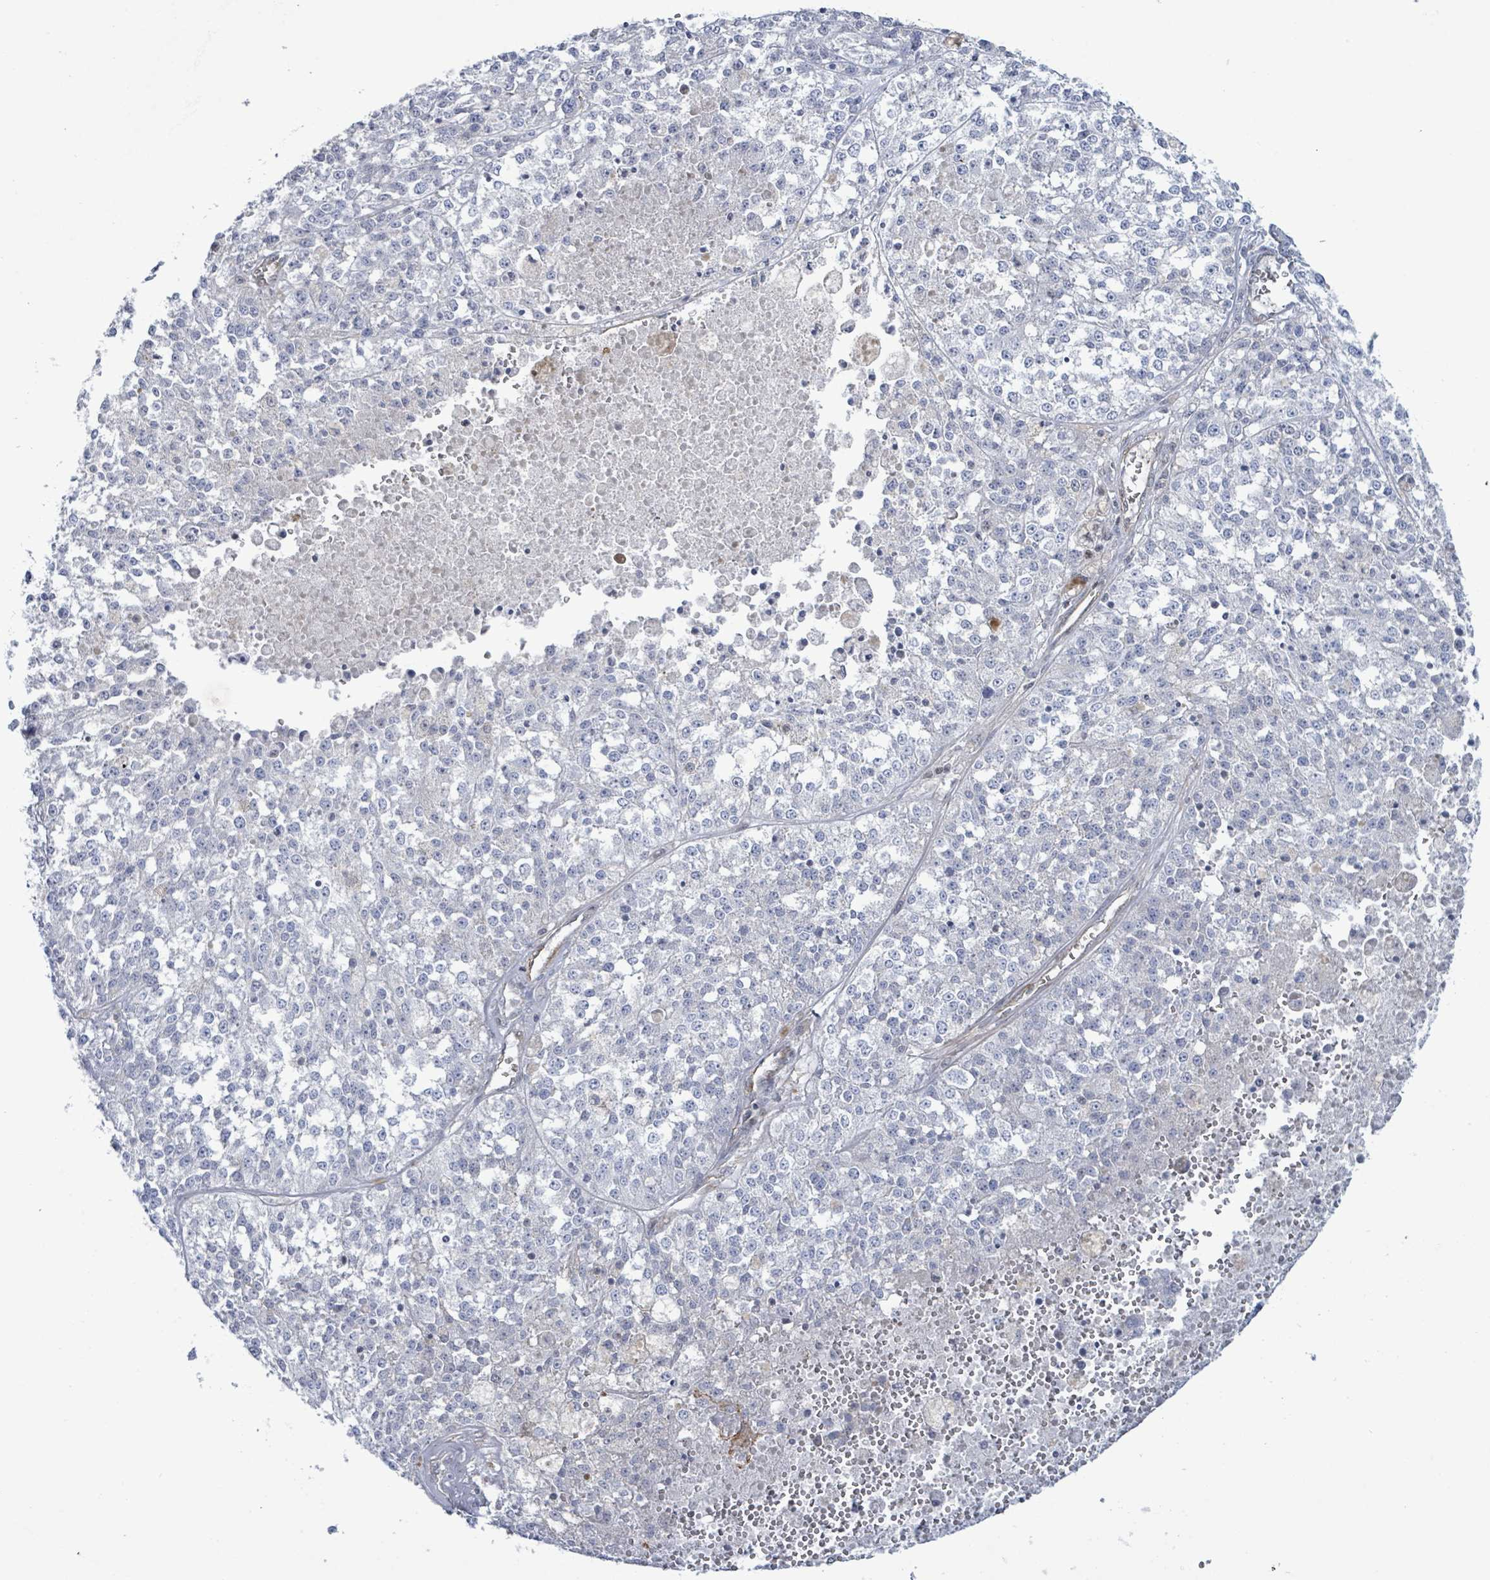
{"staining": {"intensity": "negative", "quantity": "none", "location": "none"}, "tissue": "melanoma", "cell_type": "Tumor cells", "image_type": "cancer", "snomed": [{"axis": "morphology", "description": "Malignant melanoma, NOS"}, {"axis": "topography", "description": "Skin"}], "caption": "Malignant melanoma stained for a protein using immunohistochemistry (IHC) reveals no positivity tumor cells.", "gene": "DMRTC1B", "patient": {"sex": "female", "age": 64}}